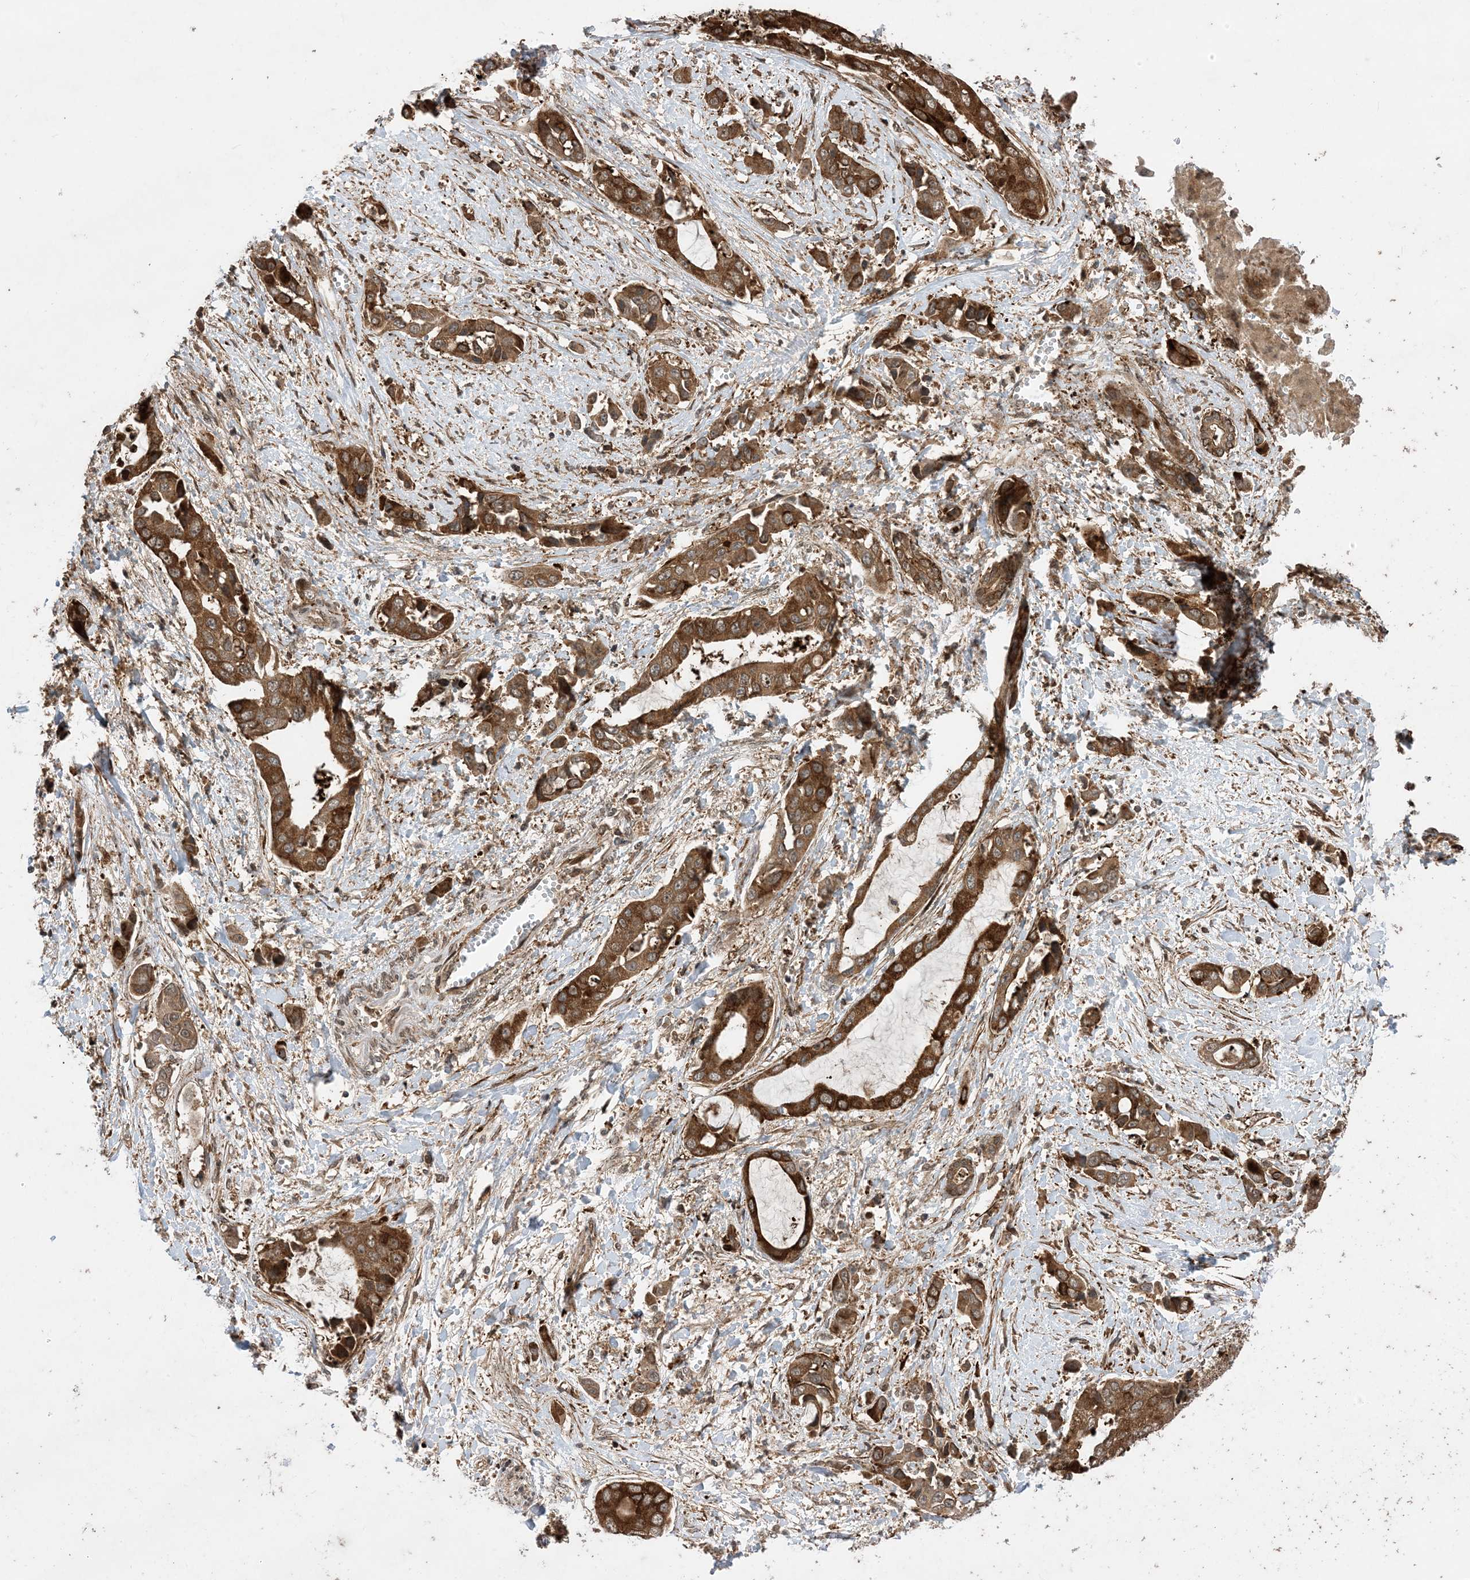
{"staining": {"intensity": "strong", "quantity": ">75%", "location": "cytoplasmic/membranous"}, "tissue": "liver cancer", "cell_type": "Tumor cells", "image_type": "cancer", "snomed": [{"axis": "morphology", "description": "Cholangiocarcinoma"}, {"axis": "topography", "description": "Liver"}], "caption": "Tumor cells reveal high levels of strong cytoplasmic/membranous positivity in approximately >75% of cells in cholangiocarcinoma (liver).", "gene": "ZNF511", "patient": {"sex": "female", "age": 52}}